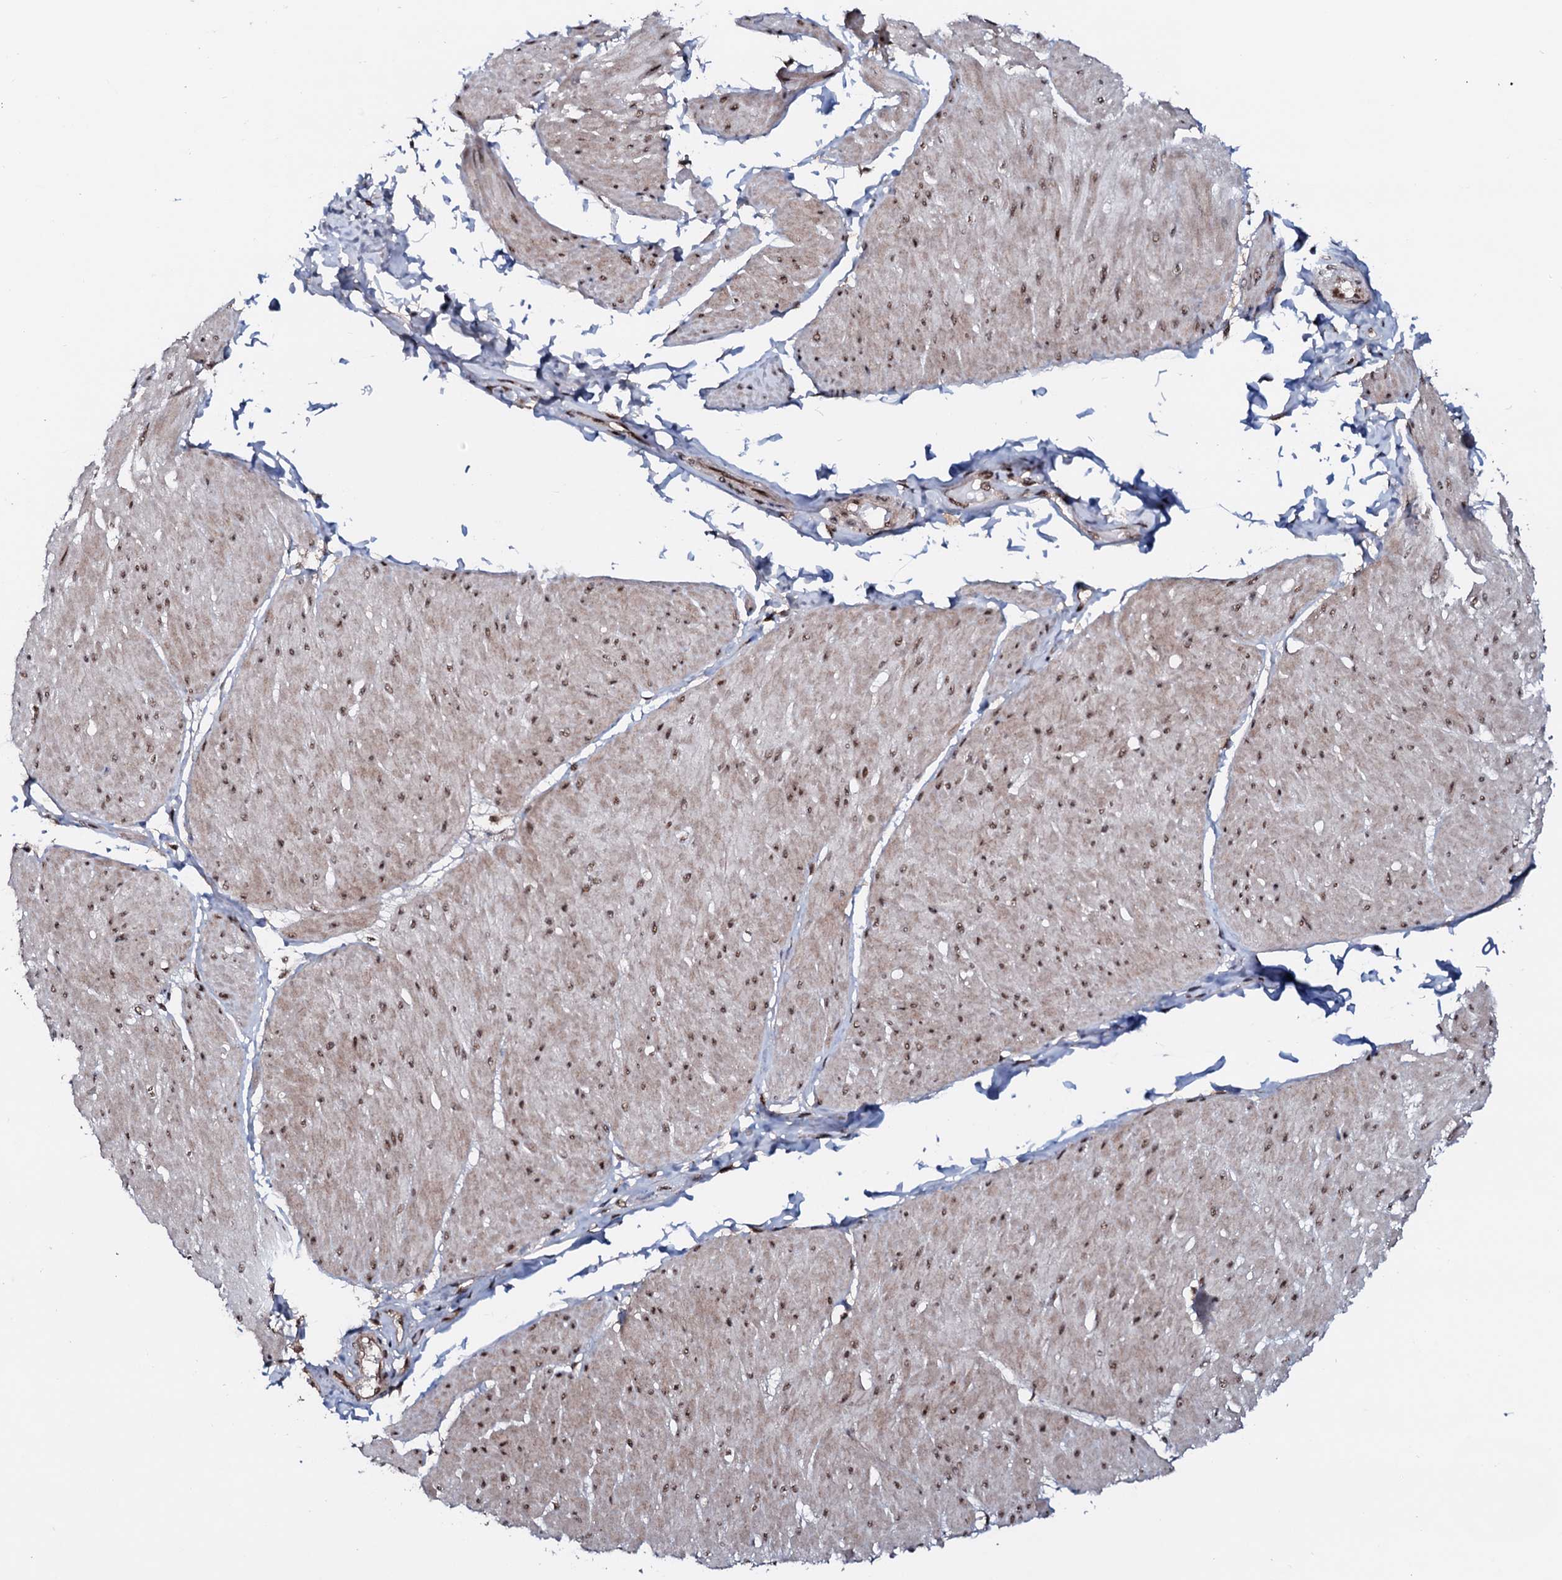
{"staining": {"intensity": "moderate", "quantity": ">75%", "location": "cytoplasmic/membranous,nuclear"}, "tissue": "smooth muscle", "cell_type": "Smooth muscle cells", "image_type": "normal", "snomed": [{"axis": "morphology", "description": "Urothelial carcinoma, High grade"}, {"axis": "topography", "description": "Urinary bladder"}], "caption": "IHC (DAB) staining of normal human smooth muscle displays moderate cytoplasmic/membranous,nuclear protein expression in about >75% of smooth muscle cells. The staining is performed using DAB (3,3'-diaminobenzidine) brown chromogen to label protein expression. The nuclei are counter-stained blue using hematoxylin.", "gene": "PRPF18", "patient": {"sex": "male", "age": 46}}